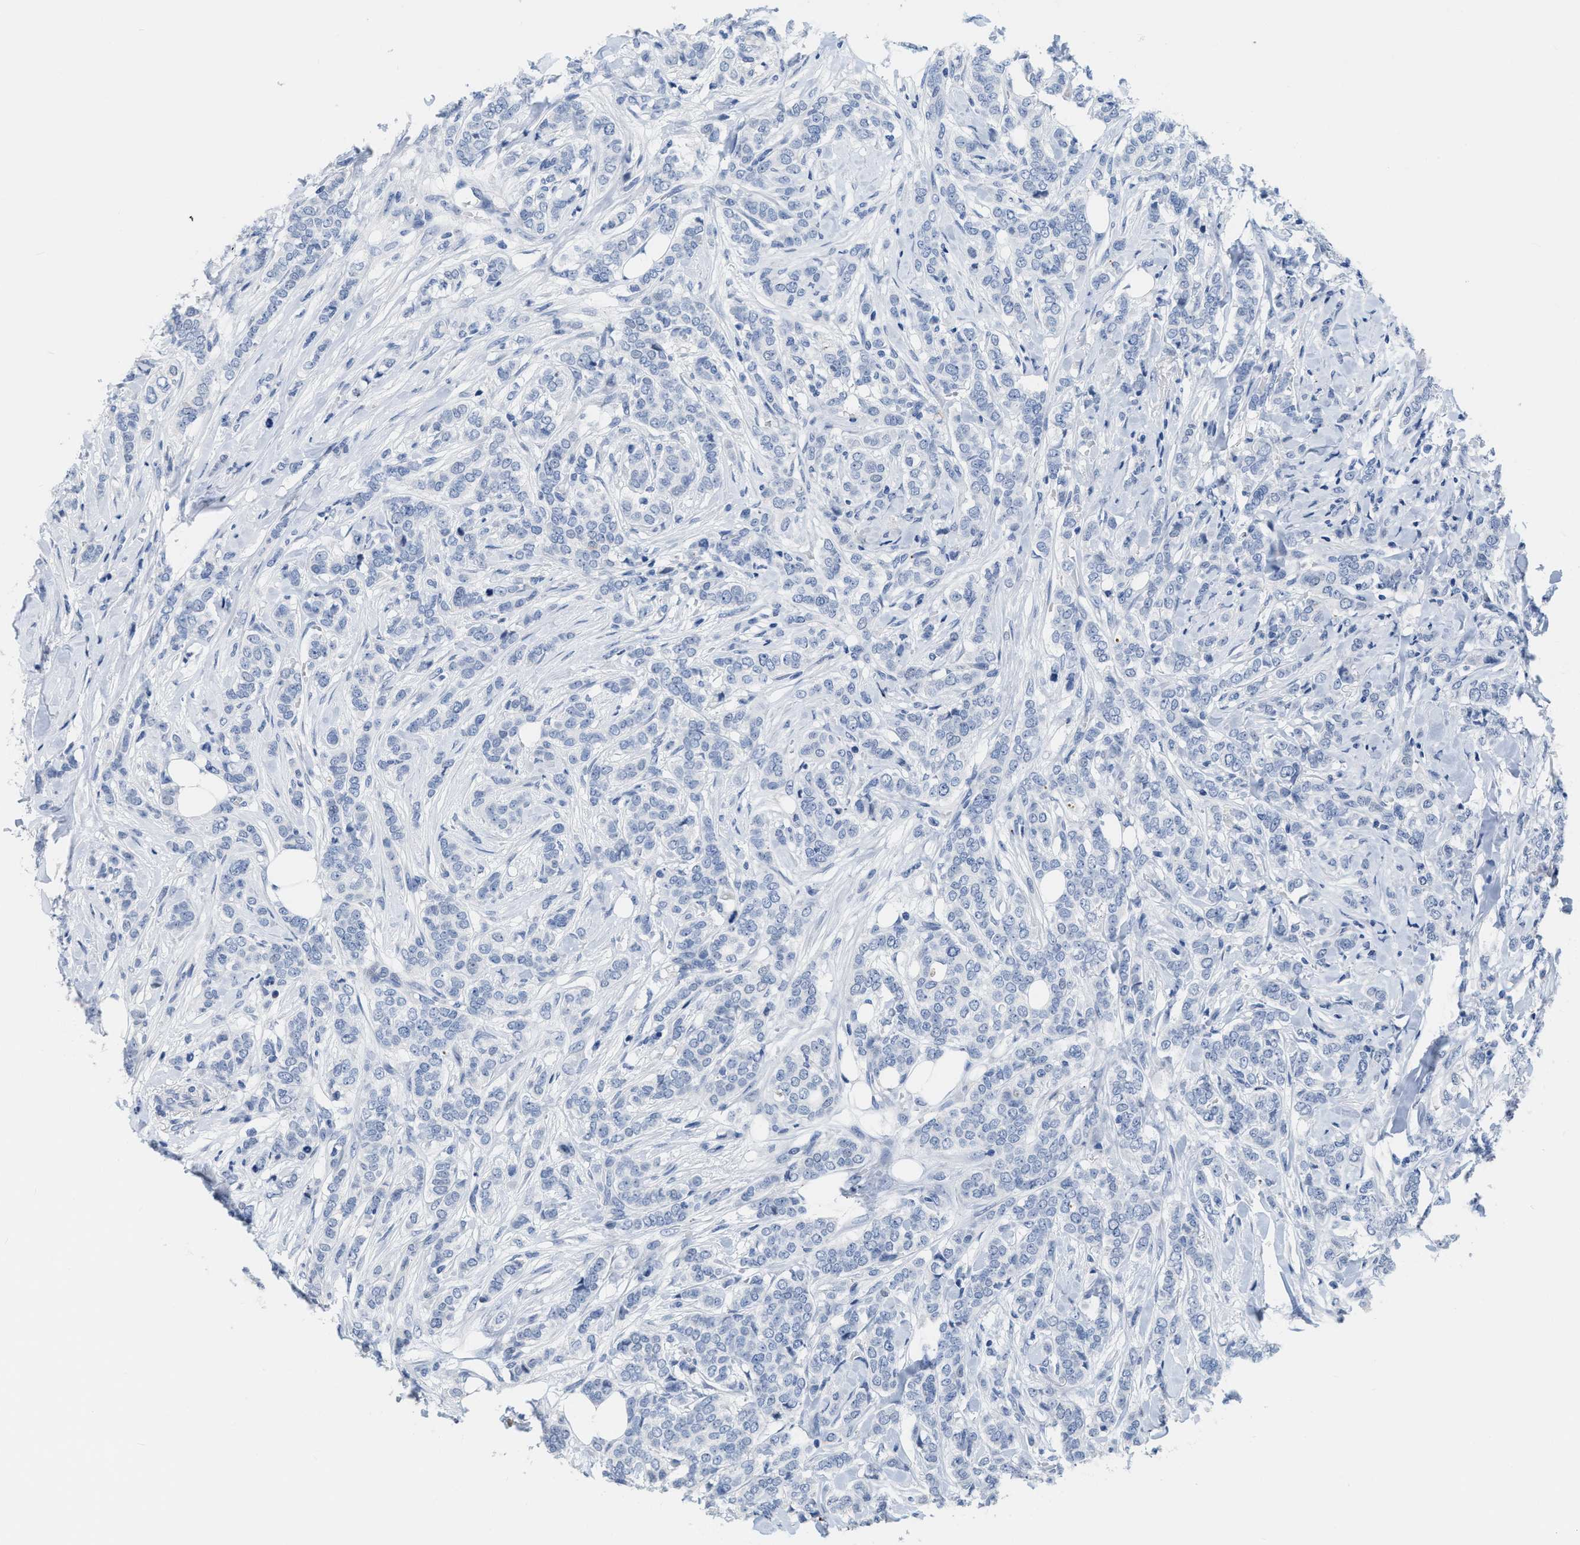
{"staining": {"intensity": "negative", "quantity": "none", "location": "none"}, "tissue": "breast cancer", "cell_type": "Tumor cells", "image_type": "cancer", "snomed": [{"axis": "morphology", "description": "Lobular carcinoma"}, {"axis": "topography", "description": "Skin"}, {"axis": "topography", "description": "Breast"}], "caption": "Immunohistochemistry of lobular carcinoma (breast) exhibits no expression in tumor cells.", "gene": "CRYM", "patient": {"sex": "female", "age": 46}}